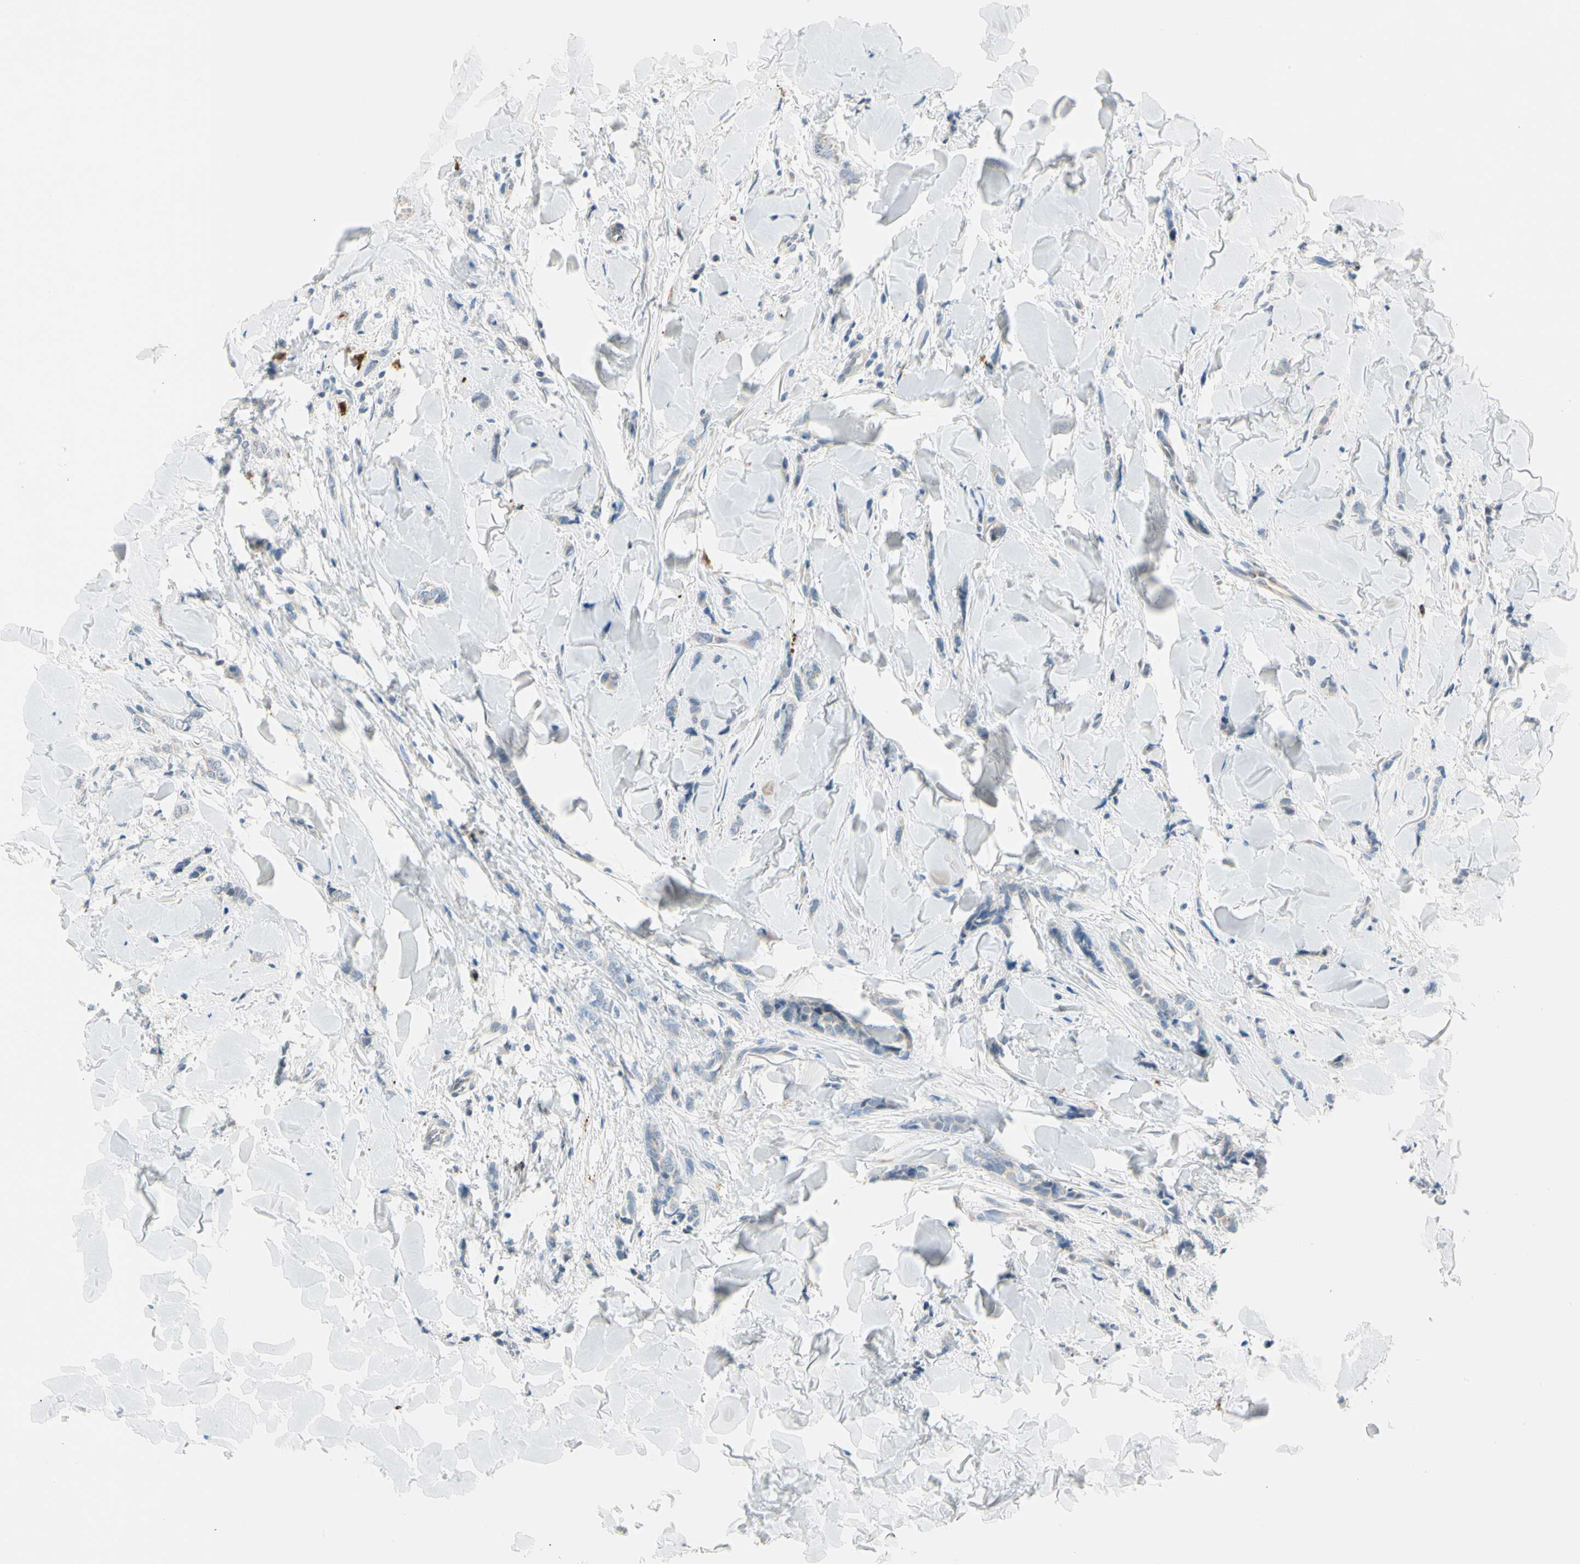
{"staining": {"intensity": "negative", "quantity": "none", "location": "none"}, "tissue": "breast cancer", "cell_type": "Tumor cells", "image_type": "cancer", "snomed": [{"axis": "morphology", "description": "Lobular carcinoma"}, {"axis": "topography", "description": "Skin"}, {"axis": "topography", "description": "Breast"}], "caption": "Human breast cancer stained for a protein using immunohistochemistry displays no positivity in tumor cells.", "gene": "TRAF5", "patient": {"sex": "female", "age": 46}}